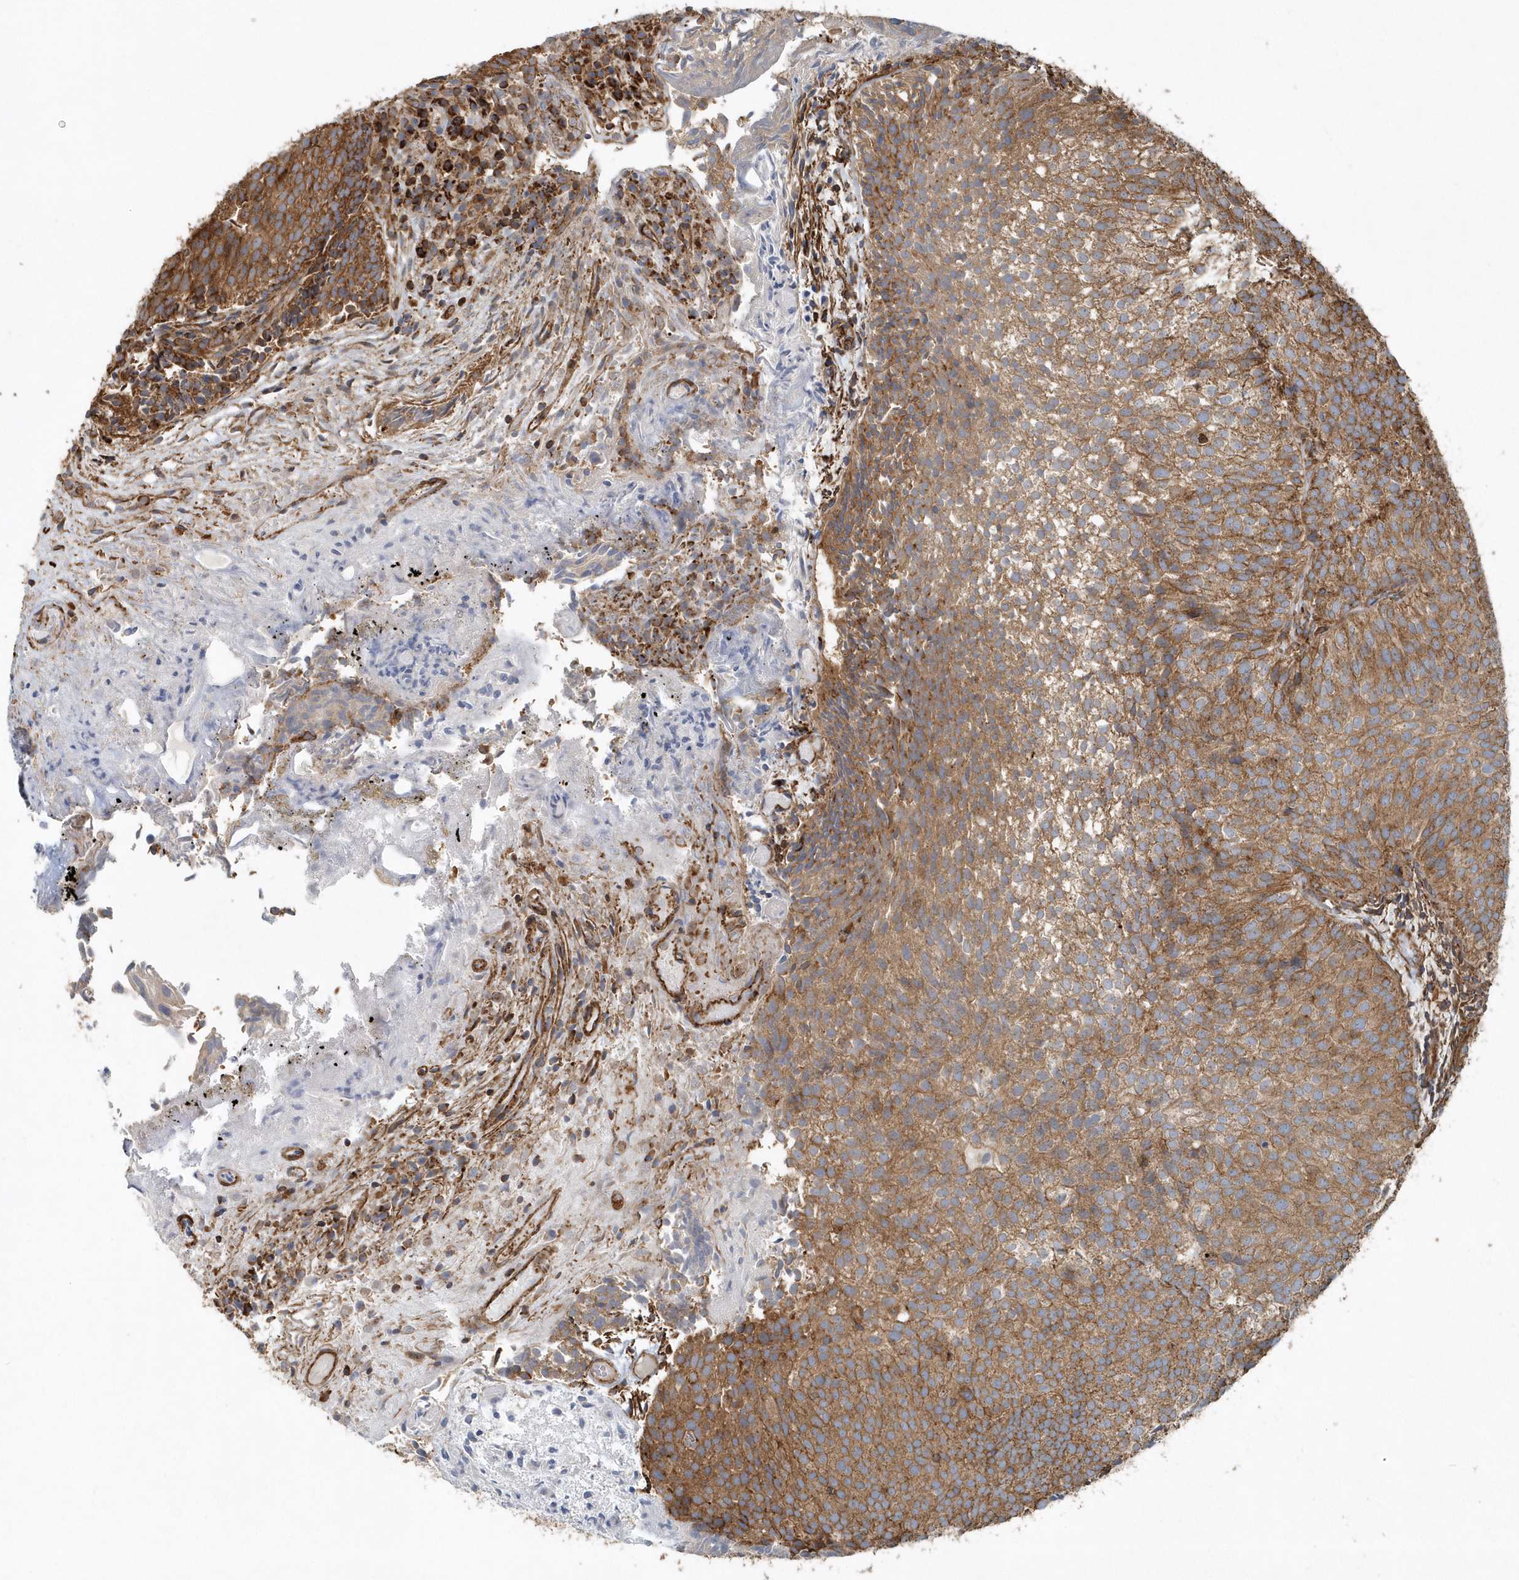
{"staining": {"intensity": "moderate", "quantity": ">75%", "location": "cytoplasmic/membranous"}, "tissue": "urothelial cancer", "cell_type": "Tumor cells", "image_type": "cancer", "snomed": [{"axis": "morphology", "description": "Urothelial carcinoma, Low grade"}, {"axis": "topography", "description": "Urinary bladder"}], "caption": "Urothelial cancer stained for a protein demonstrates moderate cytoplasmic/membranous positivity in tumor cells. Immunohistochemistry (ihc) stains the protein of interest in brown and the nuclei are stained blue.", "gene": "MMUT", "patient": {"sex": "male", "age": 86}}